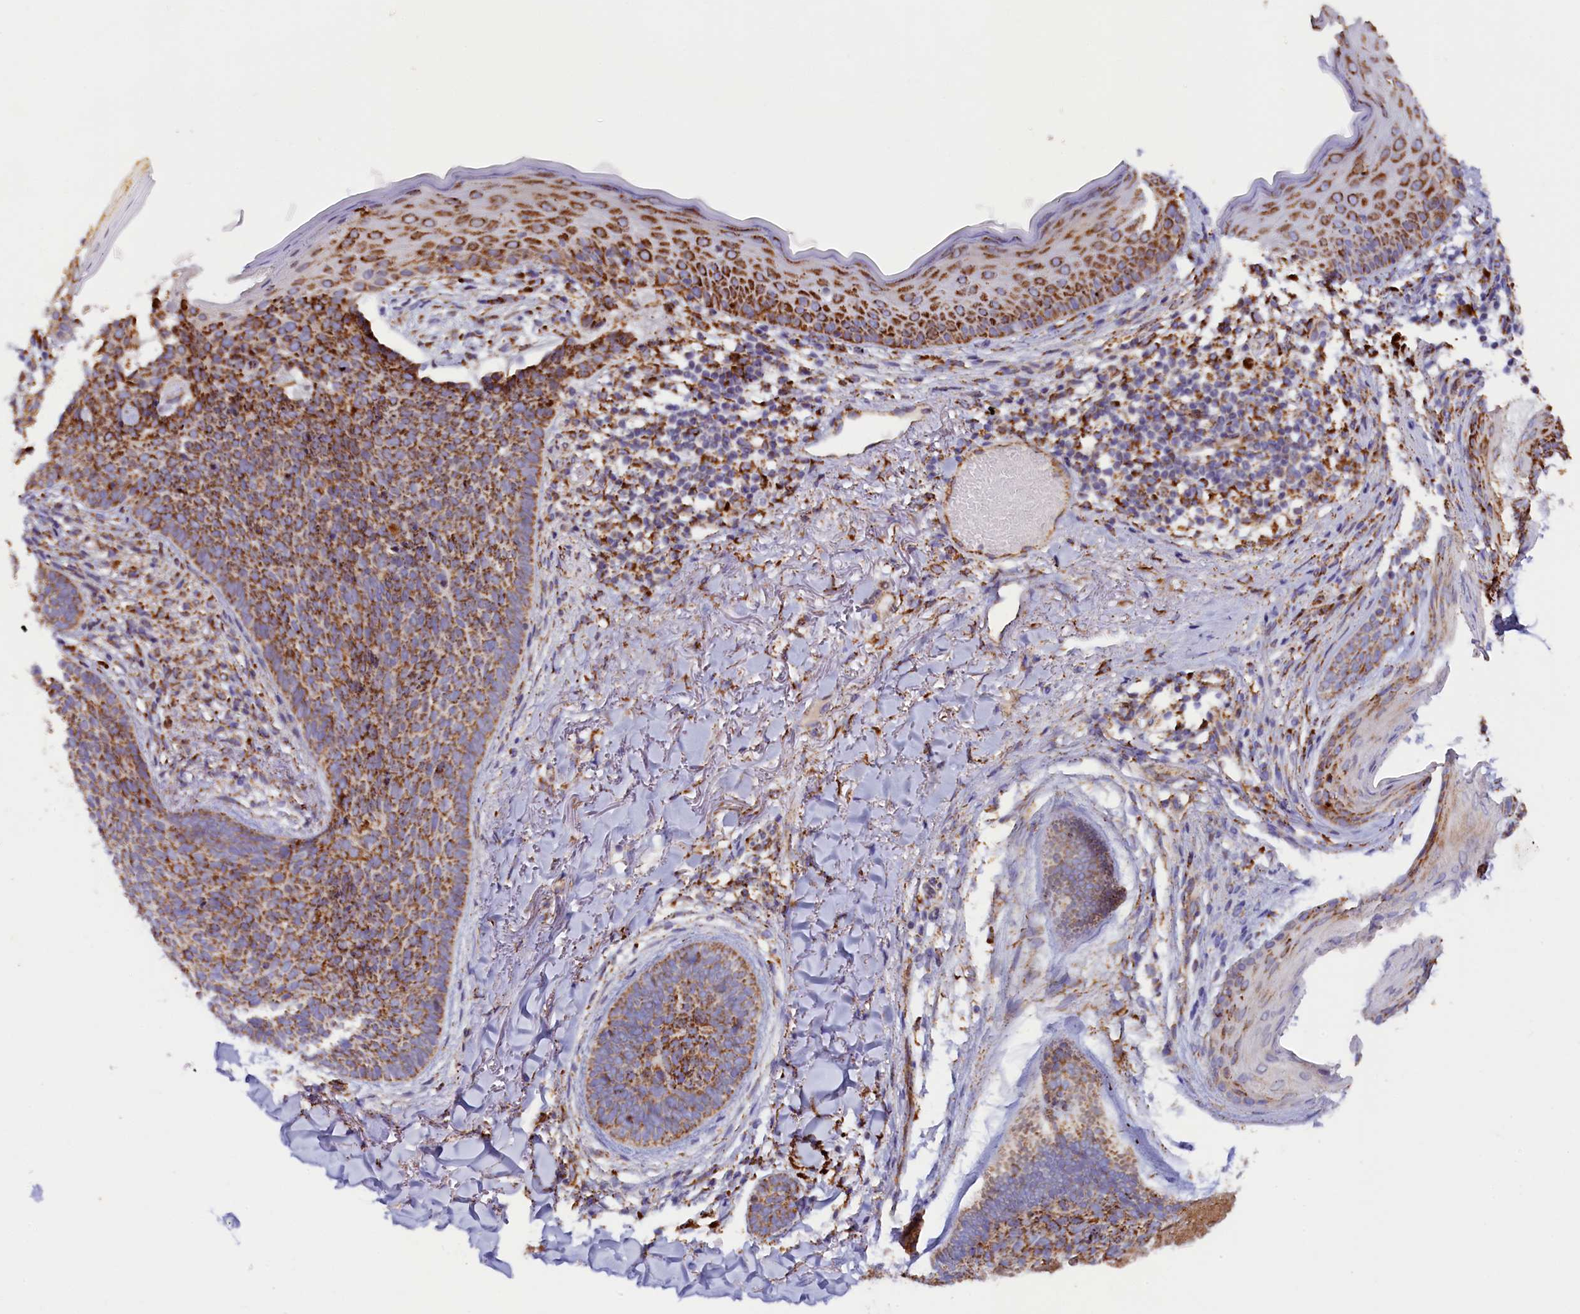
{"staining": {"intensity": "strong", "quantity": ">75%", "location": "cytoplasmic/membranous"}, "tissue": "skin cancer", "cell_type": "Tumor cells", "image_type": "cancer", "snomed": [{"axis": "morphology", "description": "Basal cell carcinoma"}, {"axis": "topography", "description": "Skin"}], "caption": "Immunohistochemical staining of human skin cancer displays high levels of strong cytoplasmic/membranous protein staining in approximately >75% of tumor cells.", "gene": "AKTIP", "patient": {"sex": "female", "age": 70}}